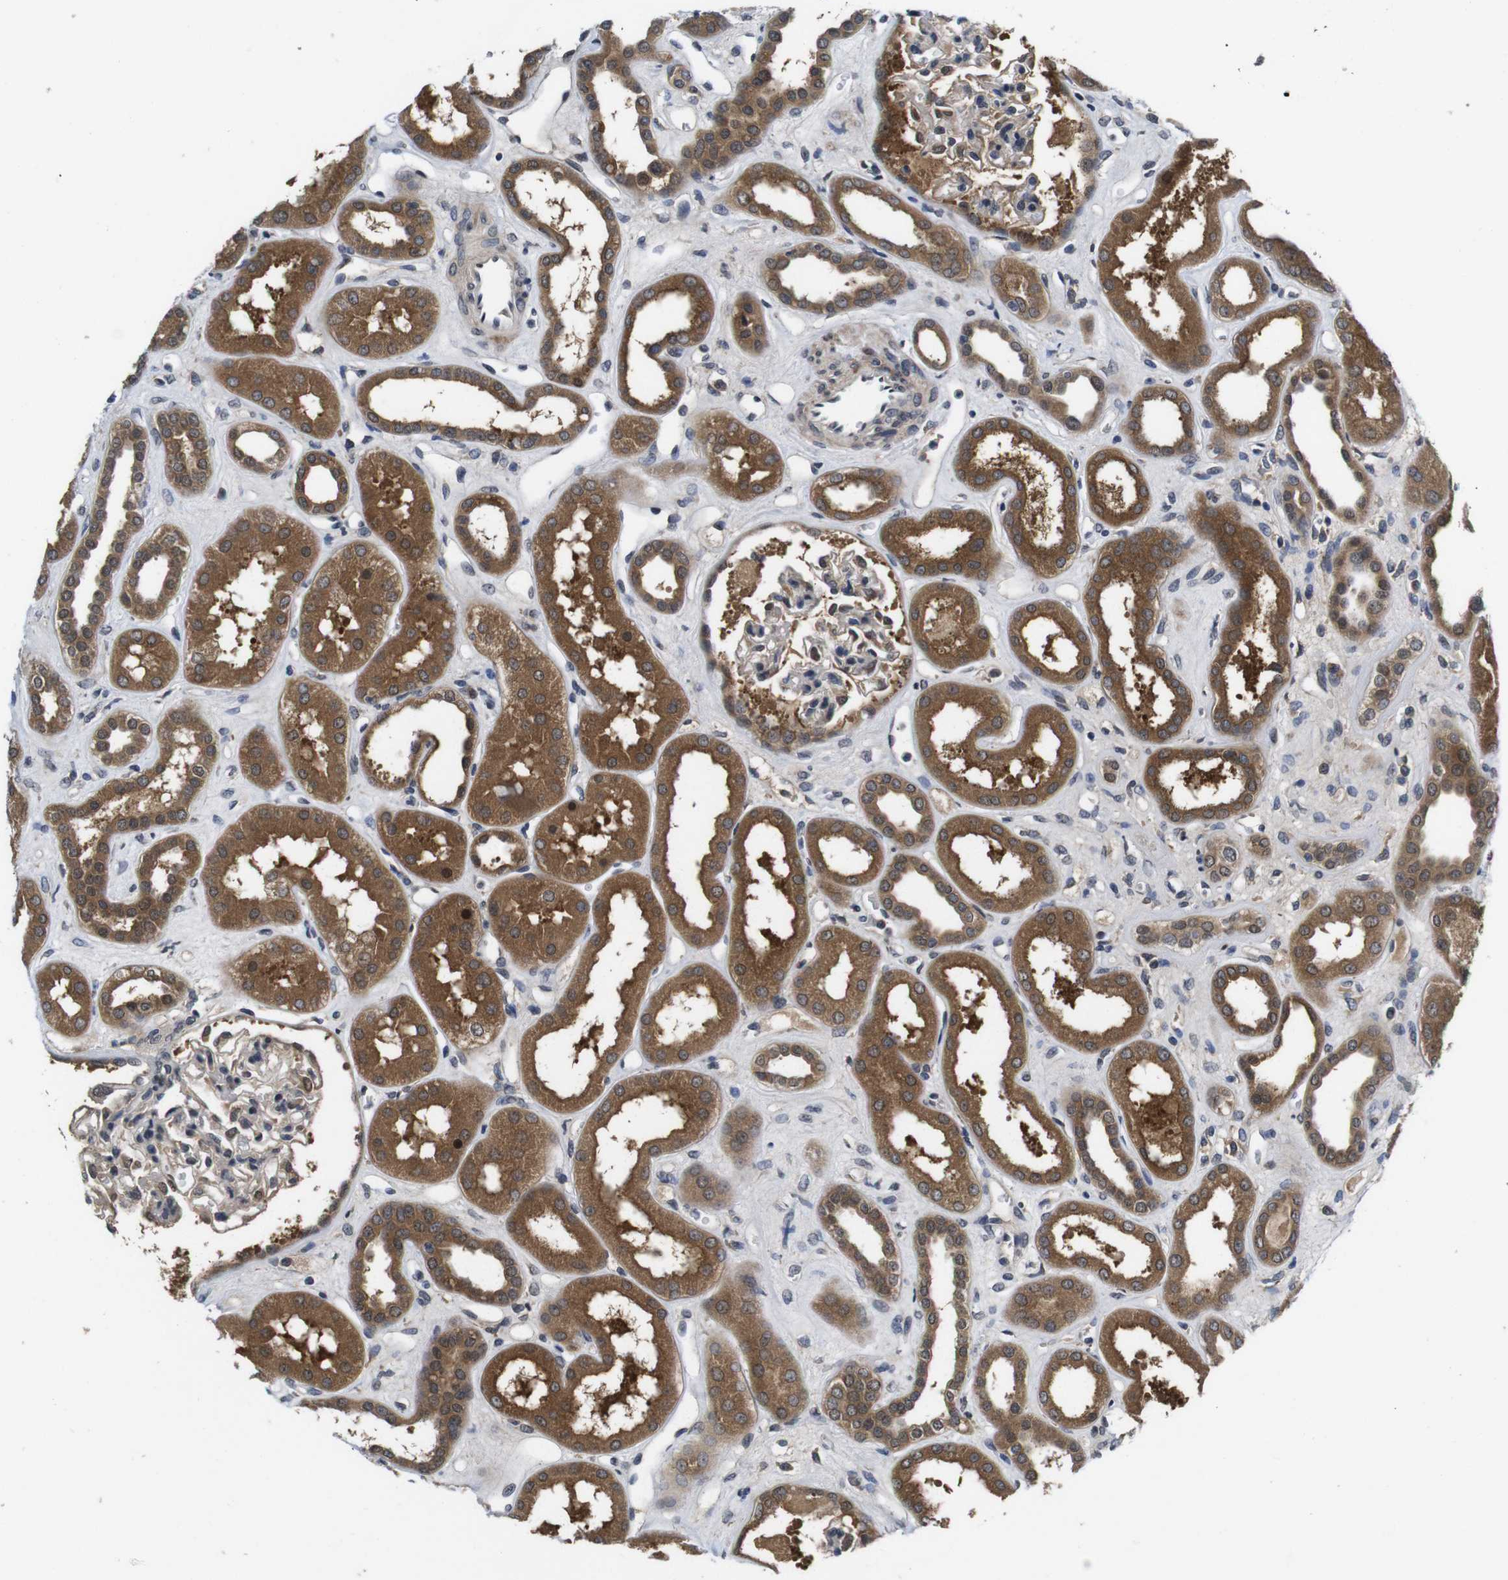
{"staining": {"intensity": "moderate", "quantity": "25%-75%", "location": "nuclear"}, "tissue": "kidney", "cell_type": "Cells in glomeruli", "image_type": "normal", "snomed": [{"axis": "morphology", "description": "Normal tissue, NOS"}, {"axis": "topography", "description": "Kidney"}], "caption": "Approximately 25%-75% of cells in glomeruli in unremarkable kidney show moderate nuclear protein staining as visualized by brown immunohistochemical staining.", "gene": "ZBTB46", "patient": {"sex": "male", "age": 59}}